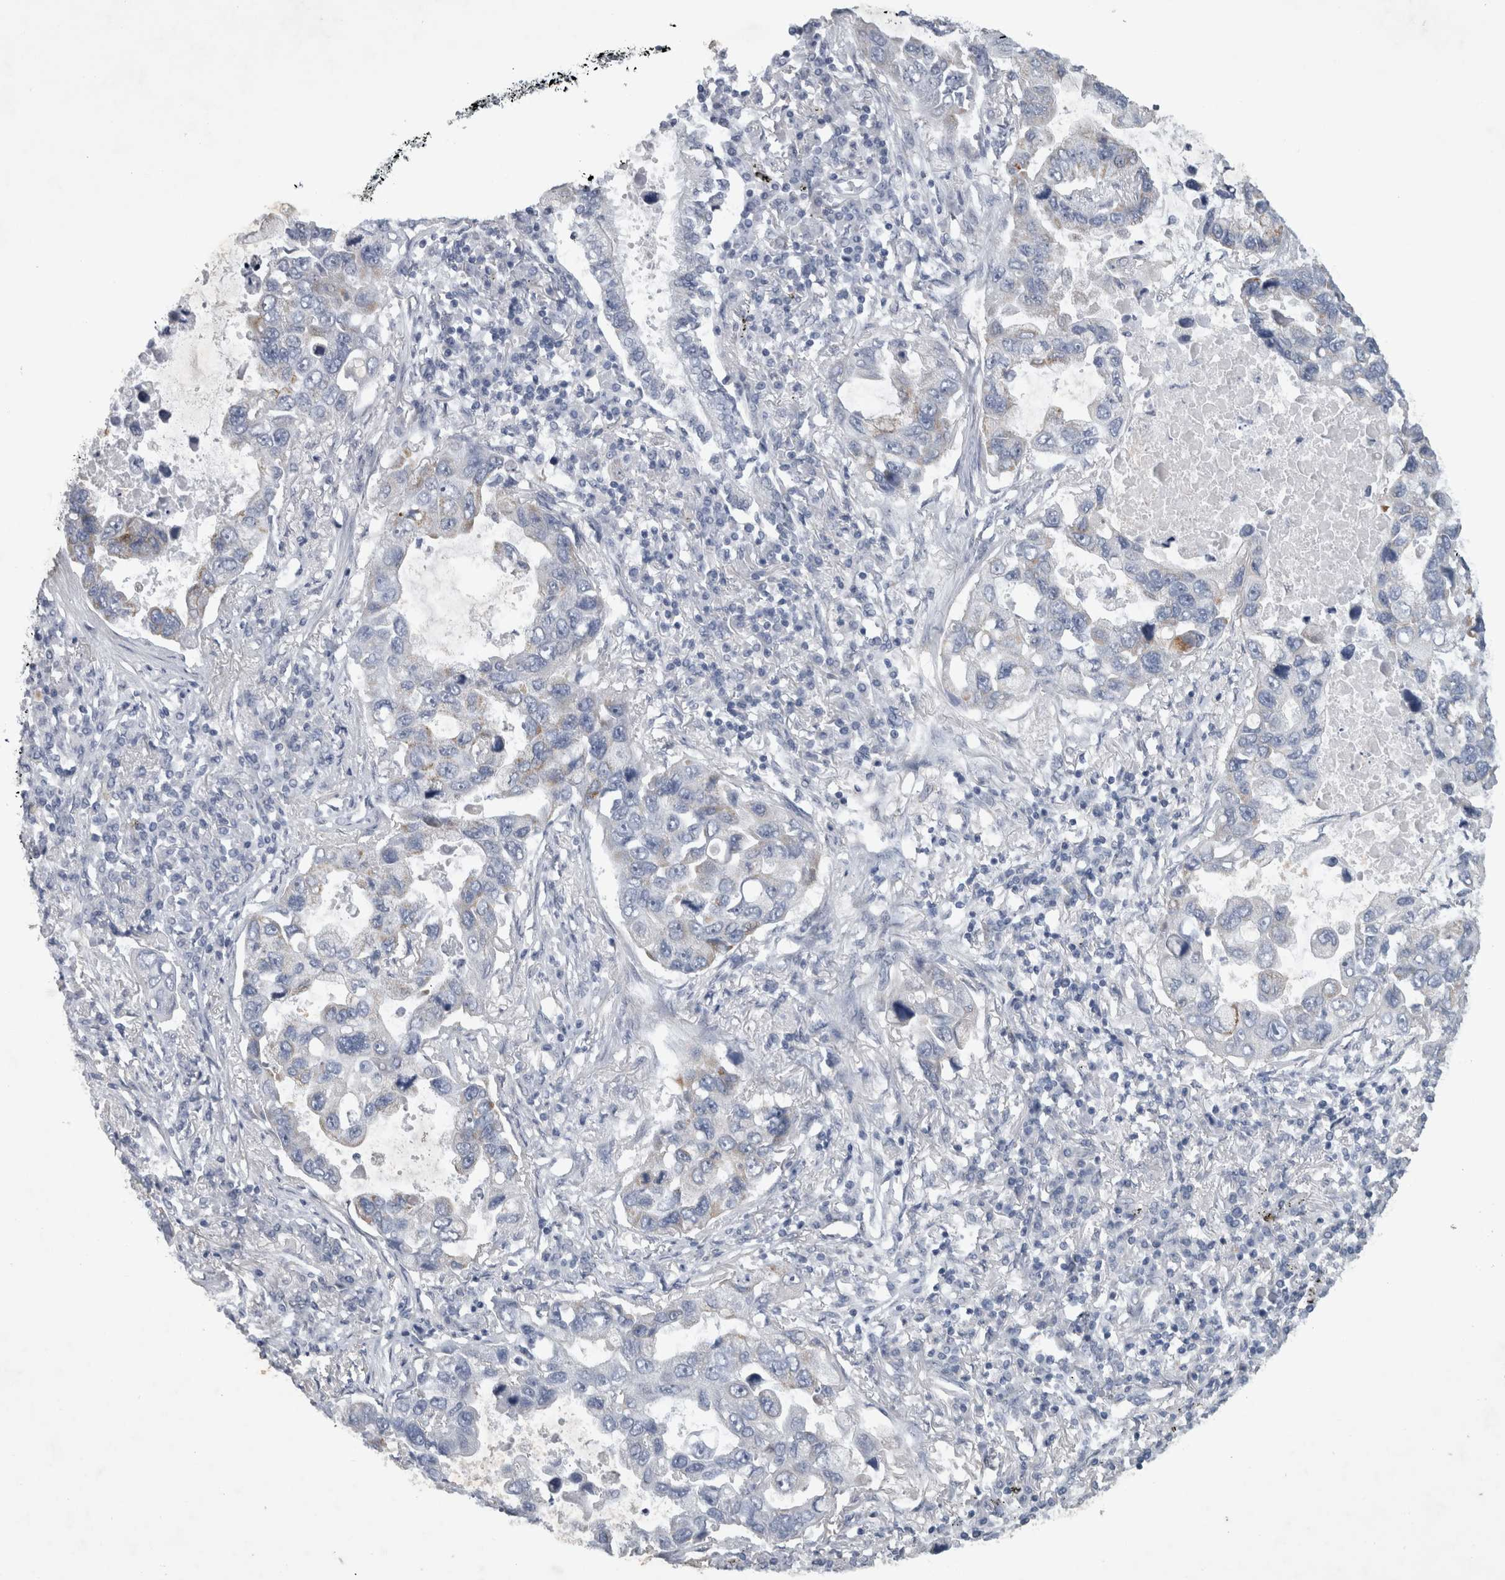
{"staining": {"intensity": "moderate", "quantity": "<25%", "location": "cytoplasmic/membranous"}, "tissue": "lung cancer", "cell_type": "Tumor cells", "image_type": "cancer", "snomed": [{"axis": "morphology", "description": "Adenocarcinoma, NOS"}, {"axis": "topography", "description": "Lung"}], "caption": "Immunohistochemical staining of lung cancer (adenocarcinoma) reveals low levels of moderate cytoplasmic/membranous staining in about <25% of tumor cells.", "gene": "FXYD7", "patient": {"sex": "male", "age": 64}}